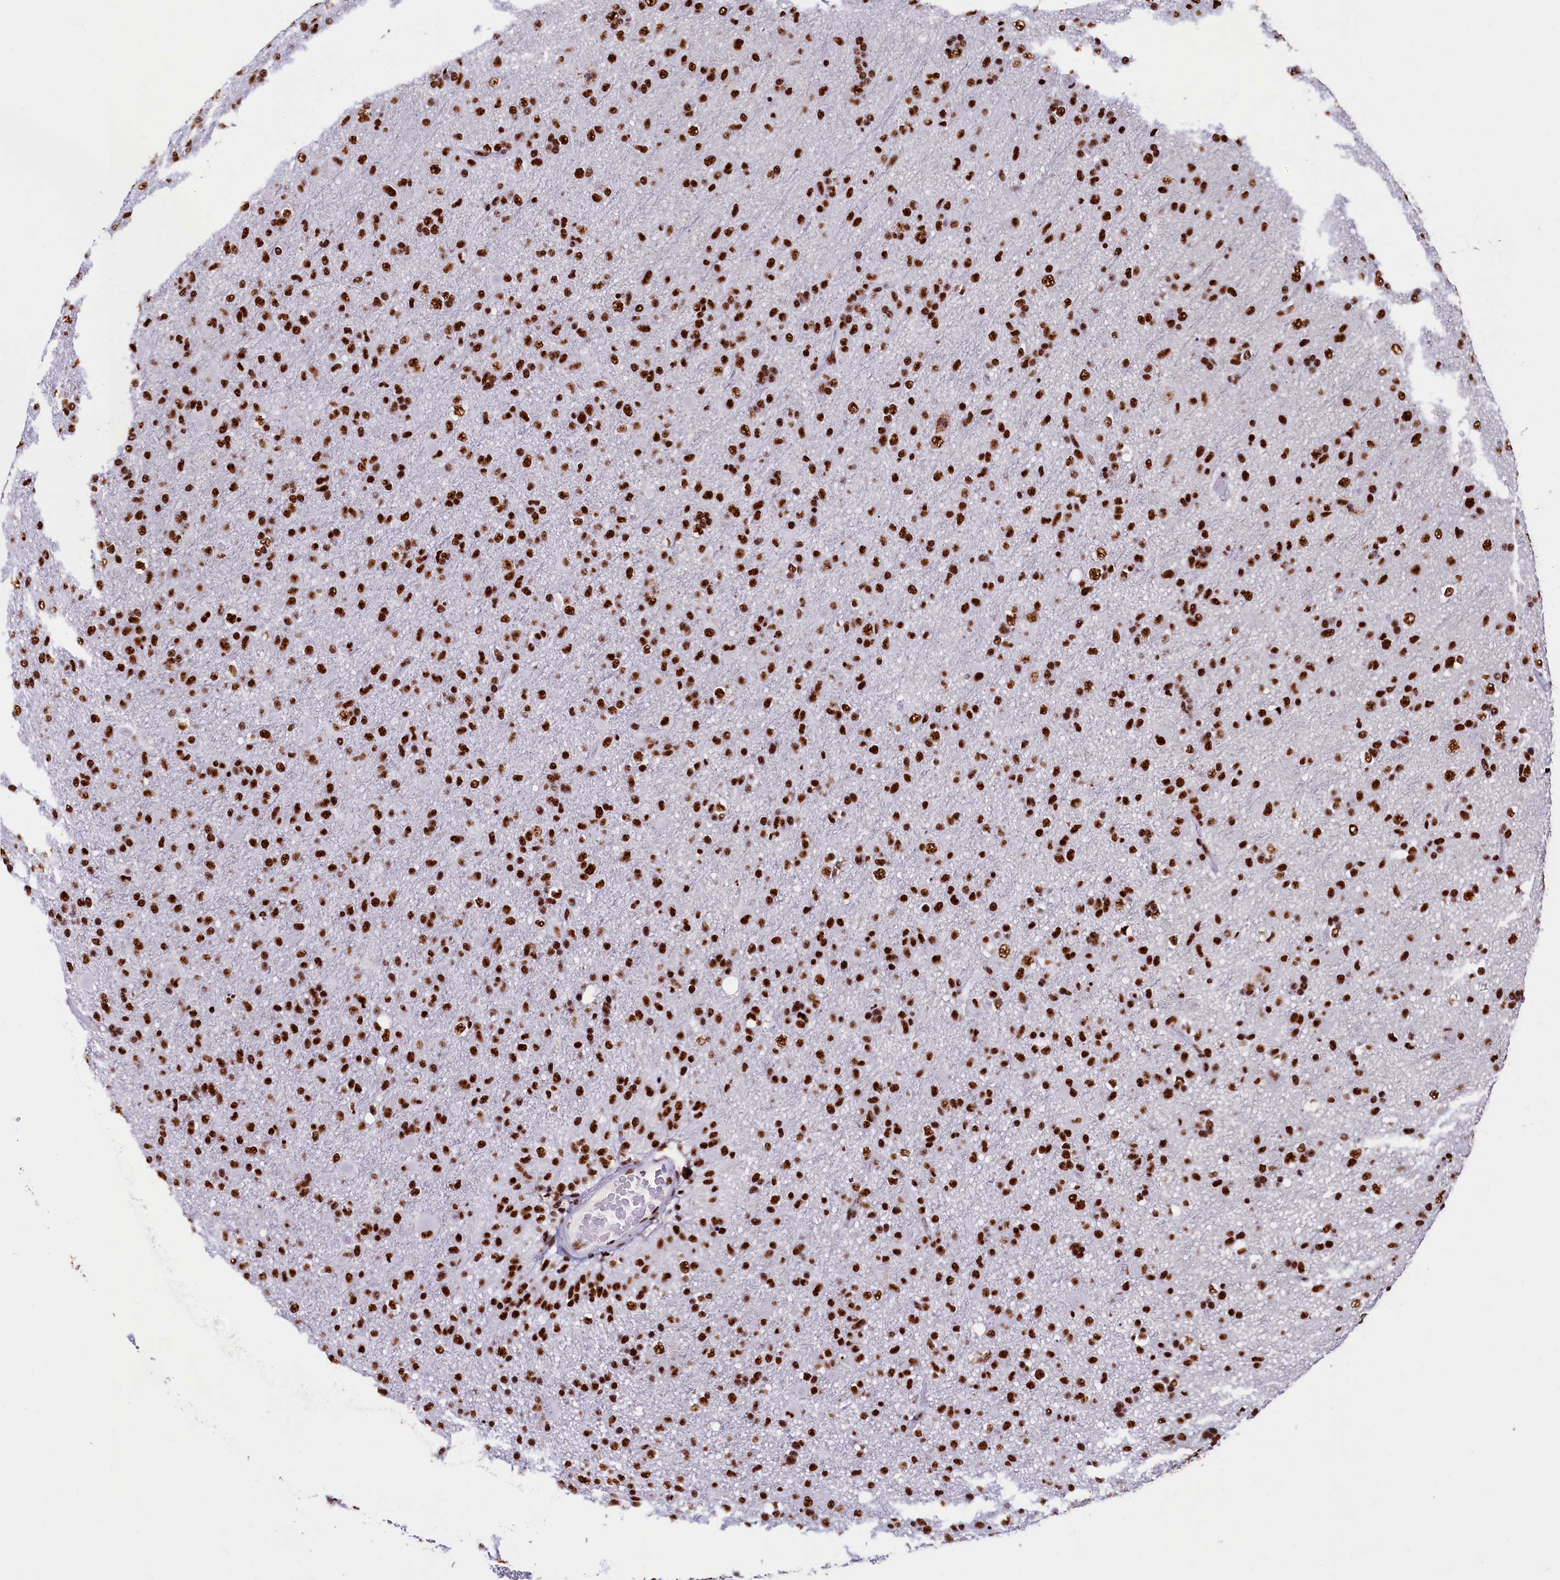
{"staining": {"intensity": "strong", "quantity": ">75%", "location": "nuclear"}, "tissue": "glioma", "cell_type": "Tumor cells", "image_type": "cancer", "snomed": [{"axis": "morphology", "description": "Glioma, malignant, Low grade"}, {"axis": "topography", "description": "Brain"}], "caption": "This image reveals immunohistochemistry (IHC) staining of malignant glioma (low-grade), with high strong nuclear staining in about >75% of tumor cells.", "gene": "SRRM2", "patient": {"sex": "male", "age": 65}}